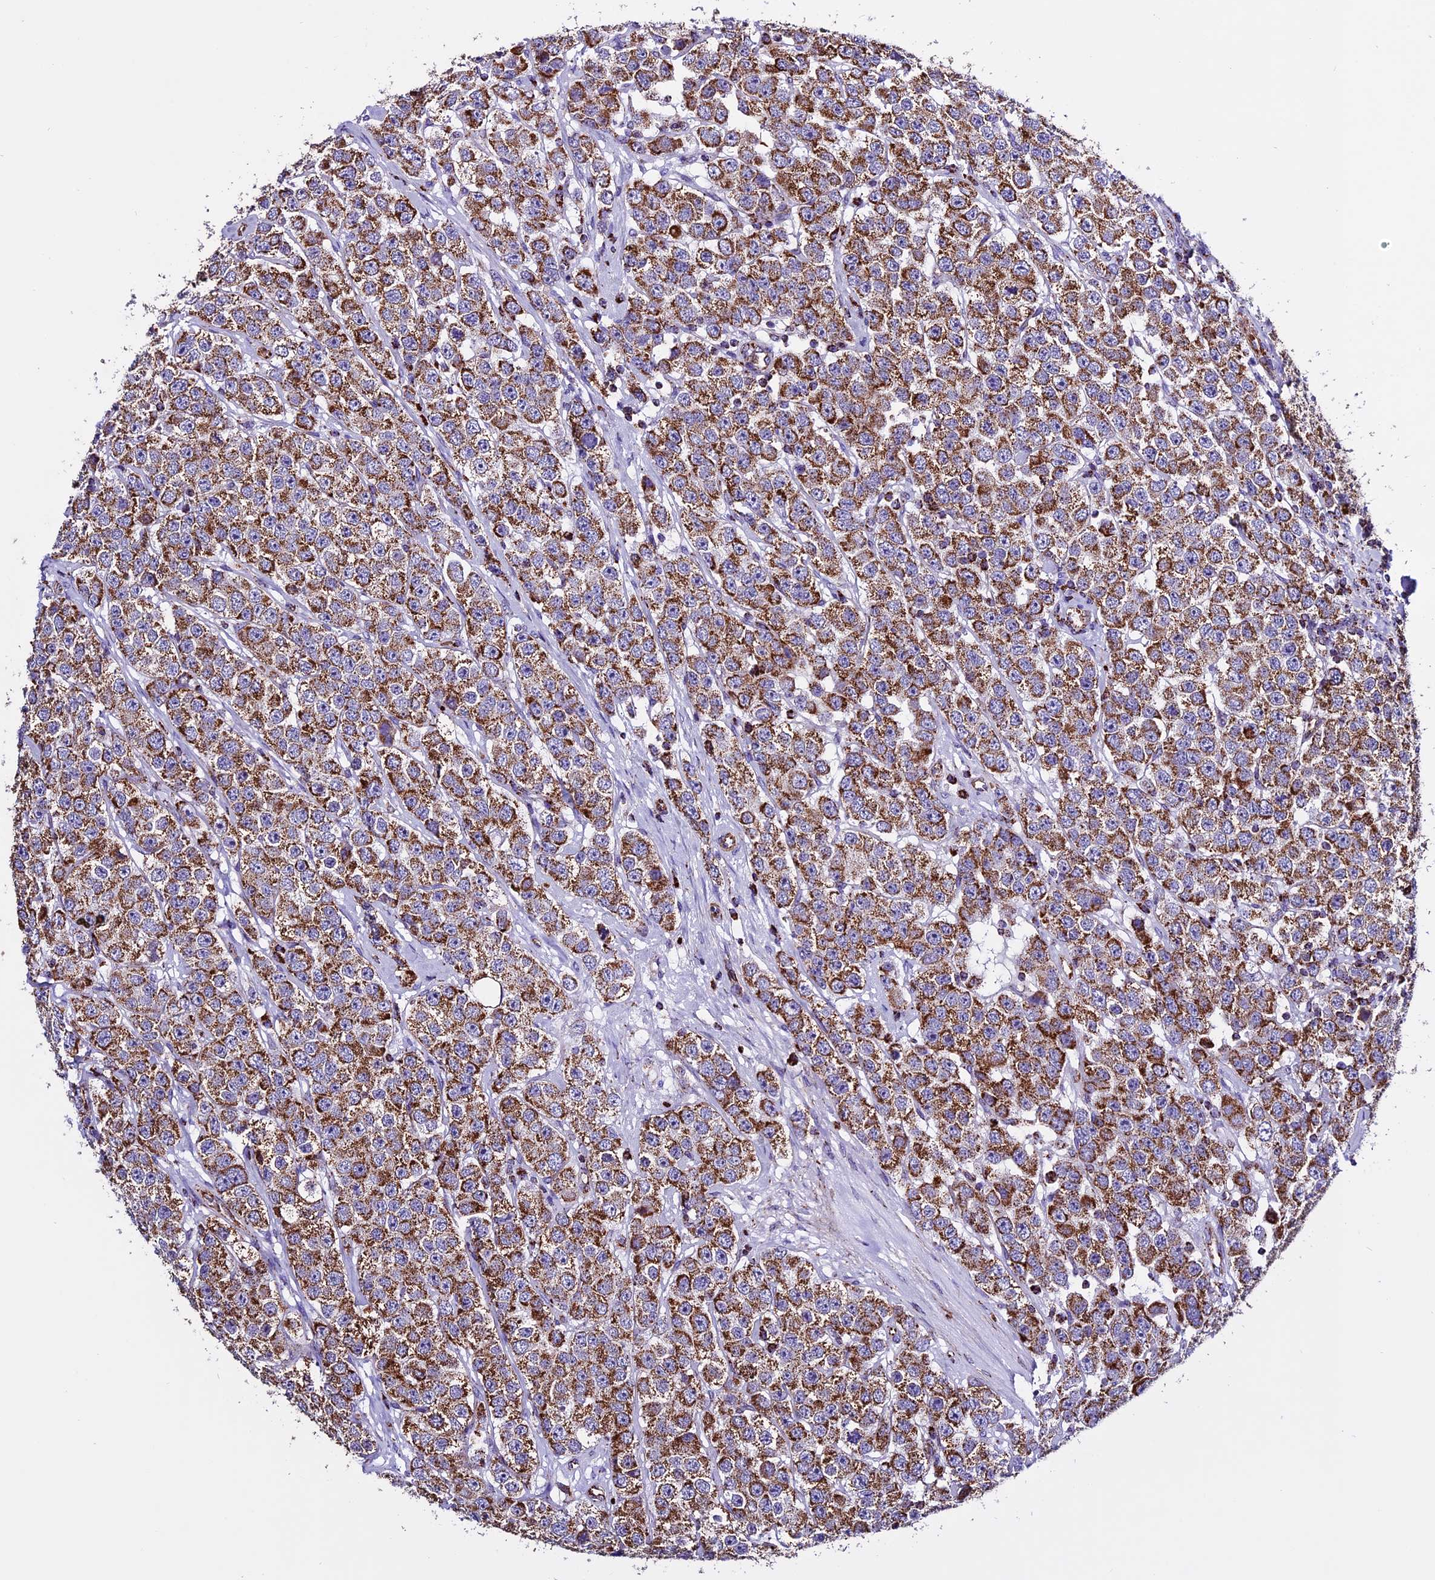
{"staining": {"intensity": "strong", "quantity": ">75%", "location": "cytoplasmic/membranous"}, "tissue": "testis cancer", "cell_type": "Tumor cells", "image_type": "cancer", "snomed": [{"axis": "morphology", "description": "Seminoma, NOS"}, {"axis": "topography", "description": "Testis"}], "caption": "Protein staining exhibits strong cytoplasmic/membranous positivity in approximately >75% of tumor cells in testis cancer.", "gene": "CX3CL1", "patient": {"sex": "male", "age": 28}}